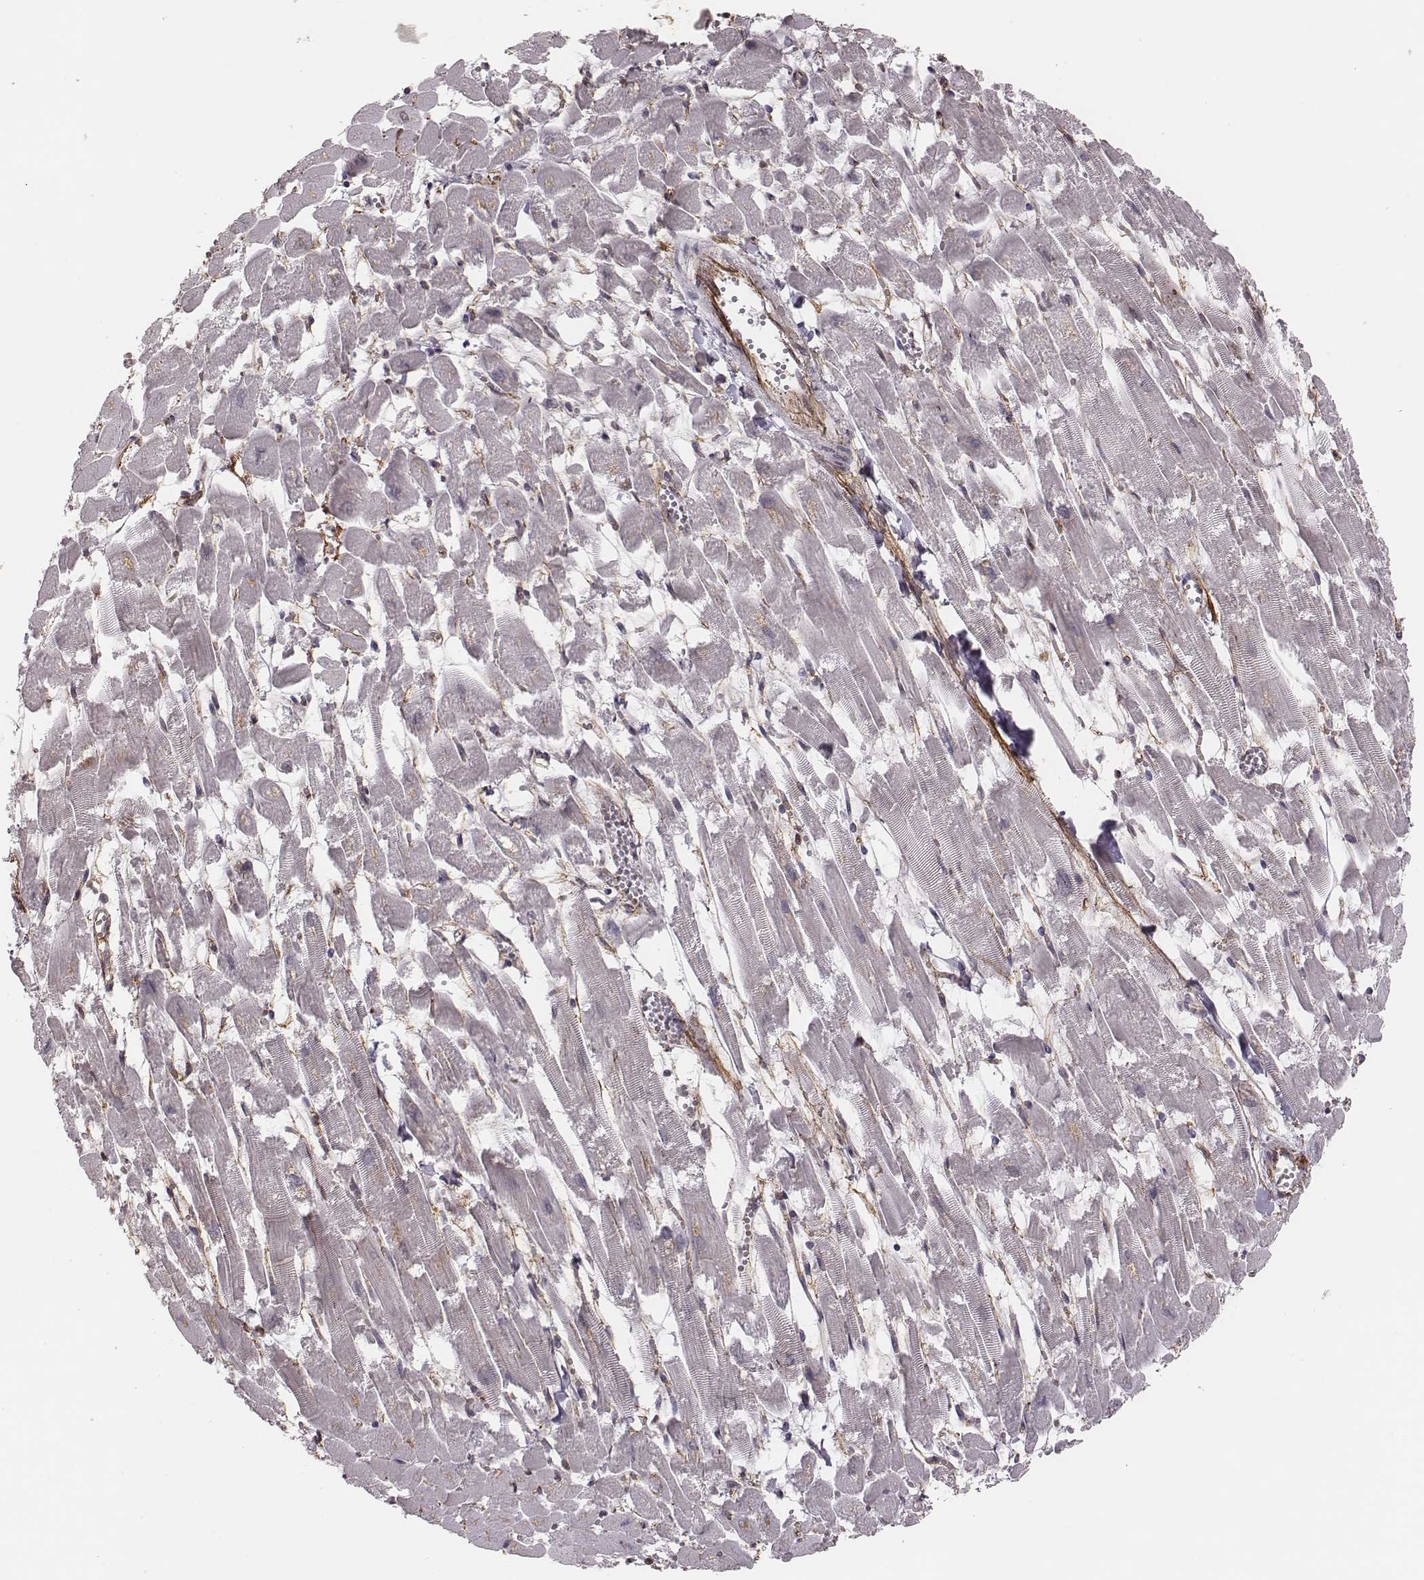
{"staining": {"intensity": "negative", "quantity": "none", "location": "none"}, "tissue": "heart muscle", "cell_type": "Cardiomyocytes", "image_type": "normal", "snomed": [{"axis": "morphology", "description": "Normal tissue, NOS"}, {"axis": "topography", "description": "Heart"}], "caption": "DAB immunohistochemical staining of normal human heart muscle exhibits no significant expression in cardiomyocytes. (Stains: DAB (3,3'-diaminobenzidine) IHC with hematoxylin counter stain, Microscopy: brightfield microscopy at high magnification).", "gene": "WDR59", "patient": {"sex": "female", "age": 52}}